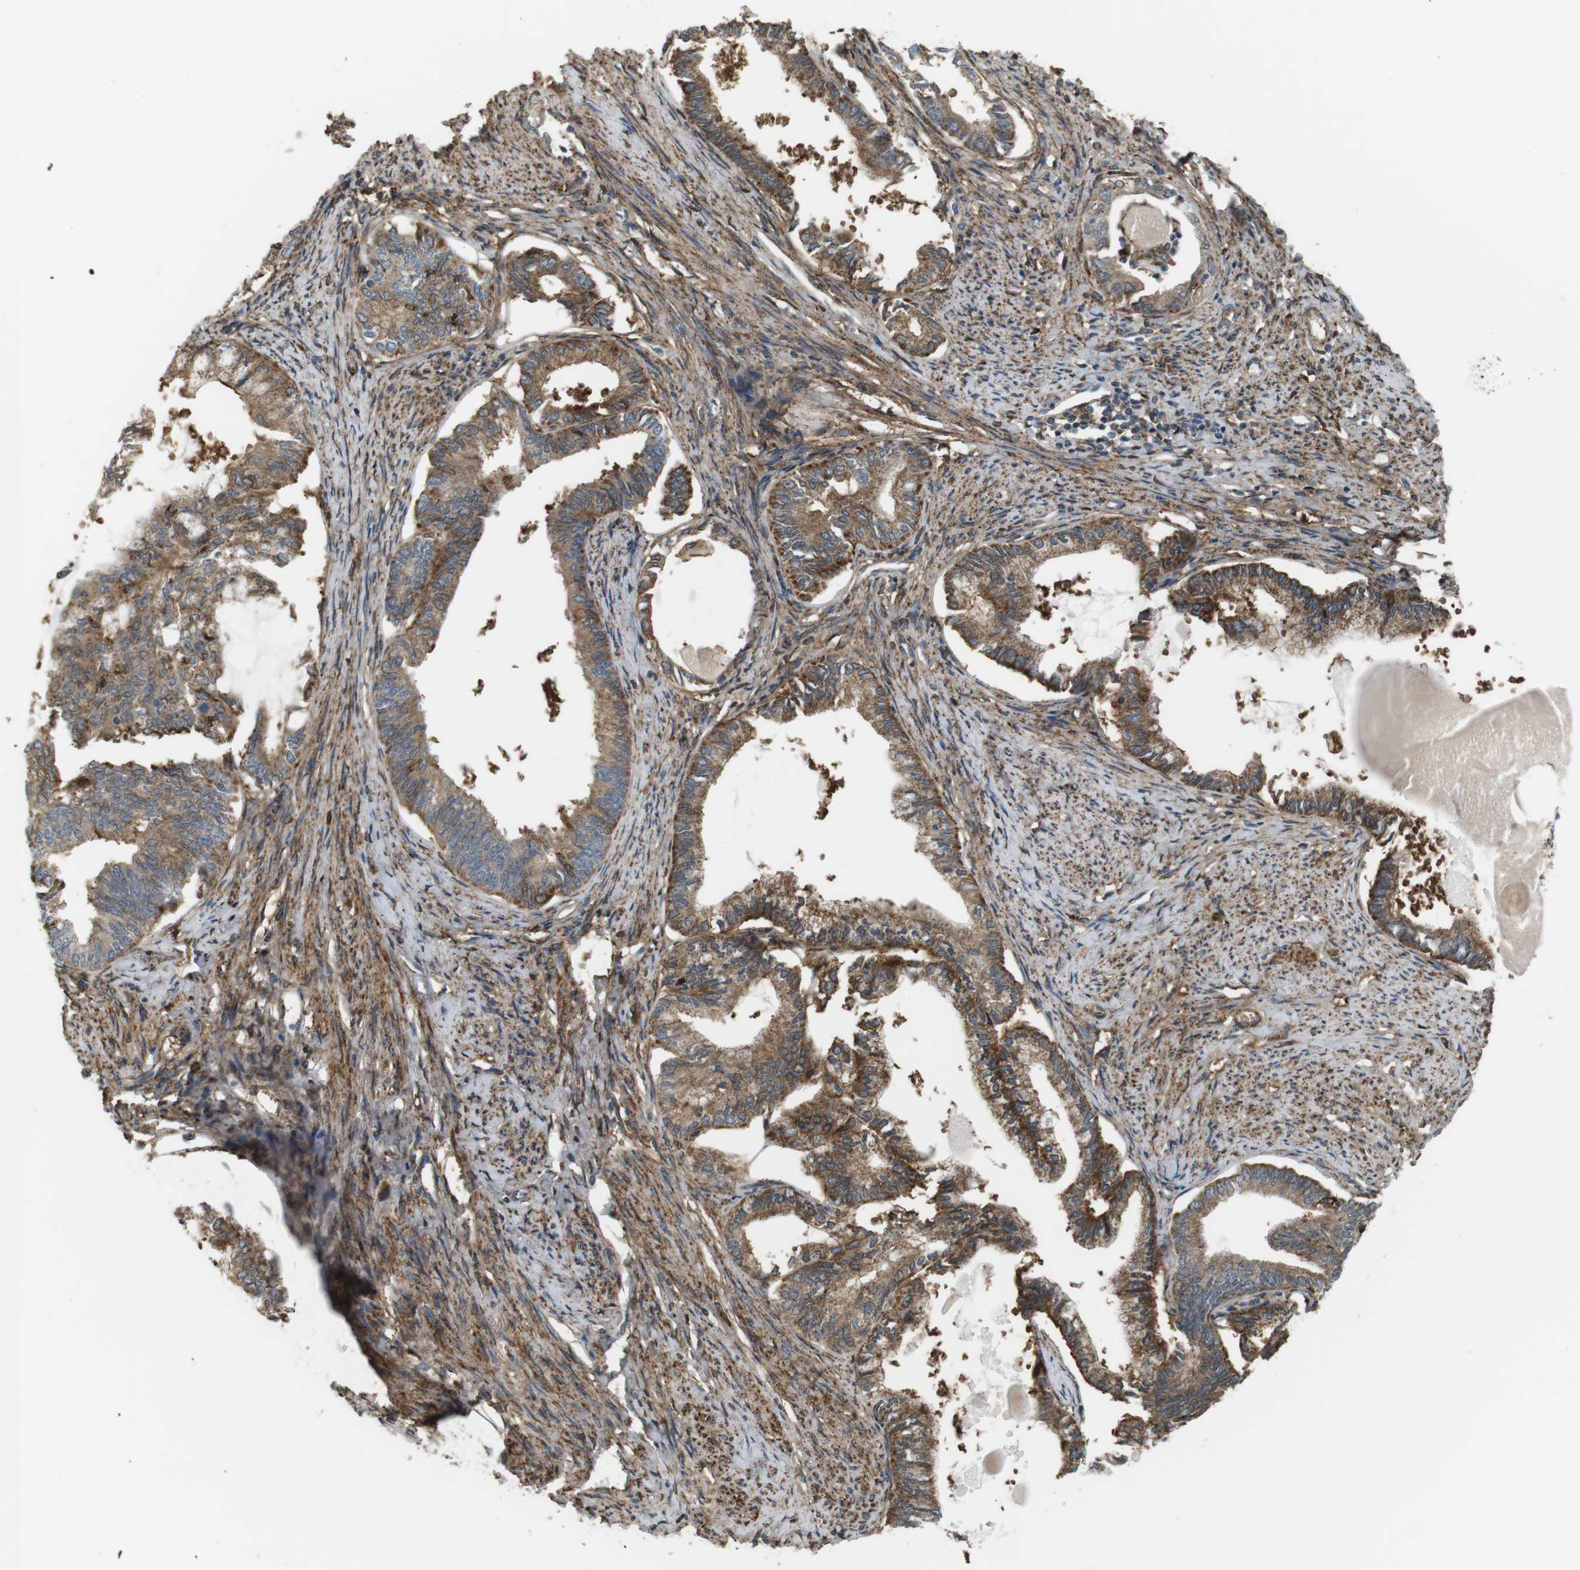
{"staining": {"intensity": "moderate", "quantity": ">75%", "location": "cytoplasmic/membranous"}, "tissue": "endometrial cancer", "cell_type": "Tumor cells", "image_type": "cancer", "snomed": [{"axis": "morphology", "description": "Adenocarcinoma, NOS"}, {"axis": "topography", "description": "Endometrium"}], "caption": "Endometrial cancer (adenocarcinoma) was stained to show a protein in brown. There is medium levels of moderate cytoplasmic/membranous staining in about >75% of tumor cells.", "gene": "DDAH2", "patient": {"sex": "female", "age": 86}}